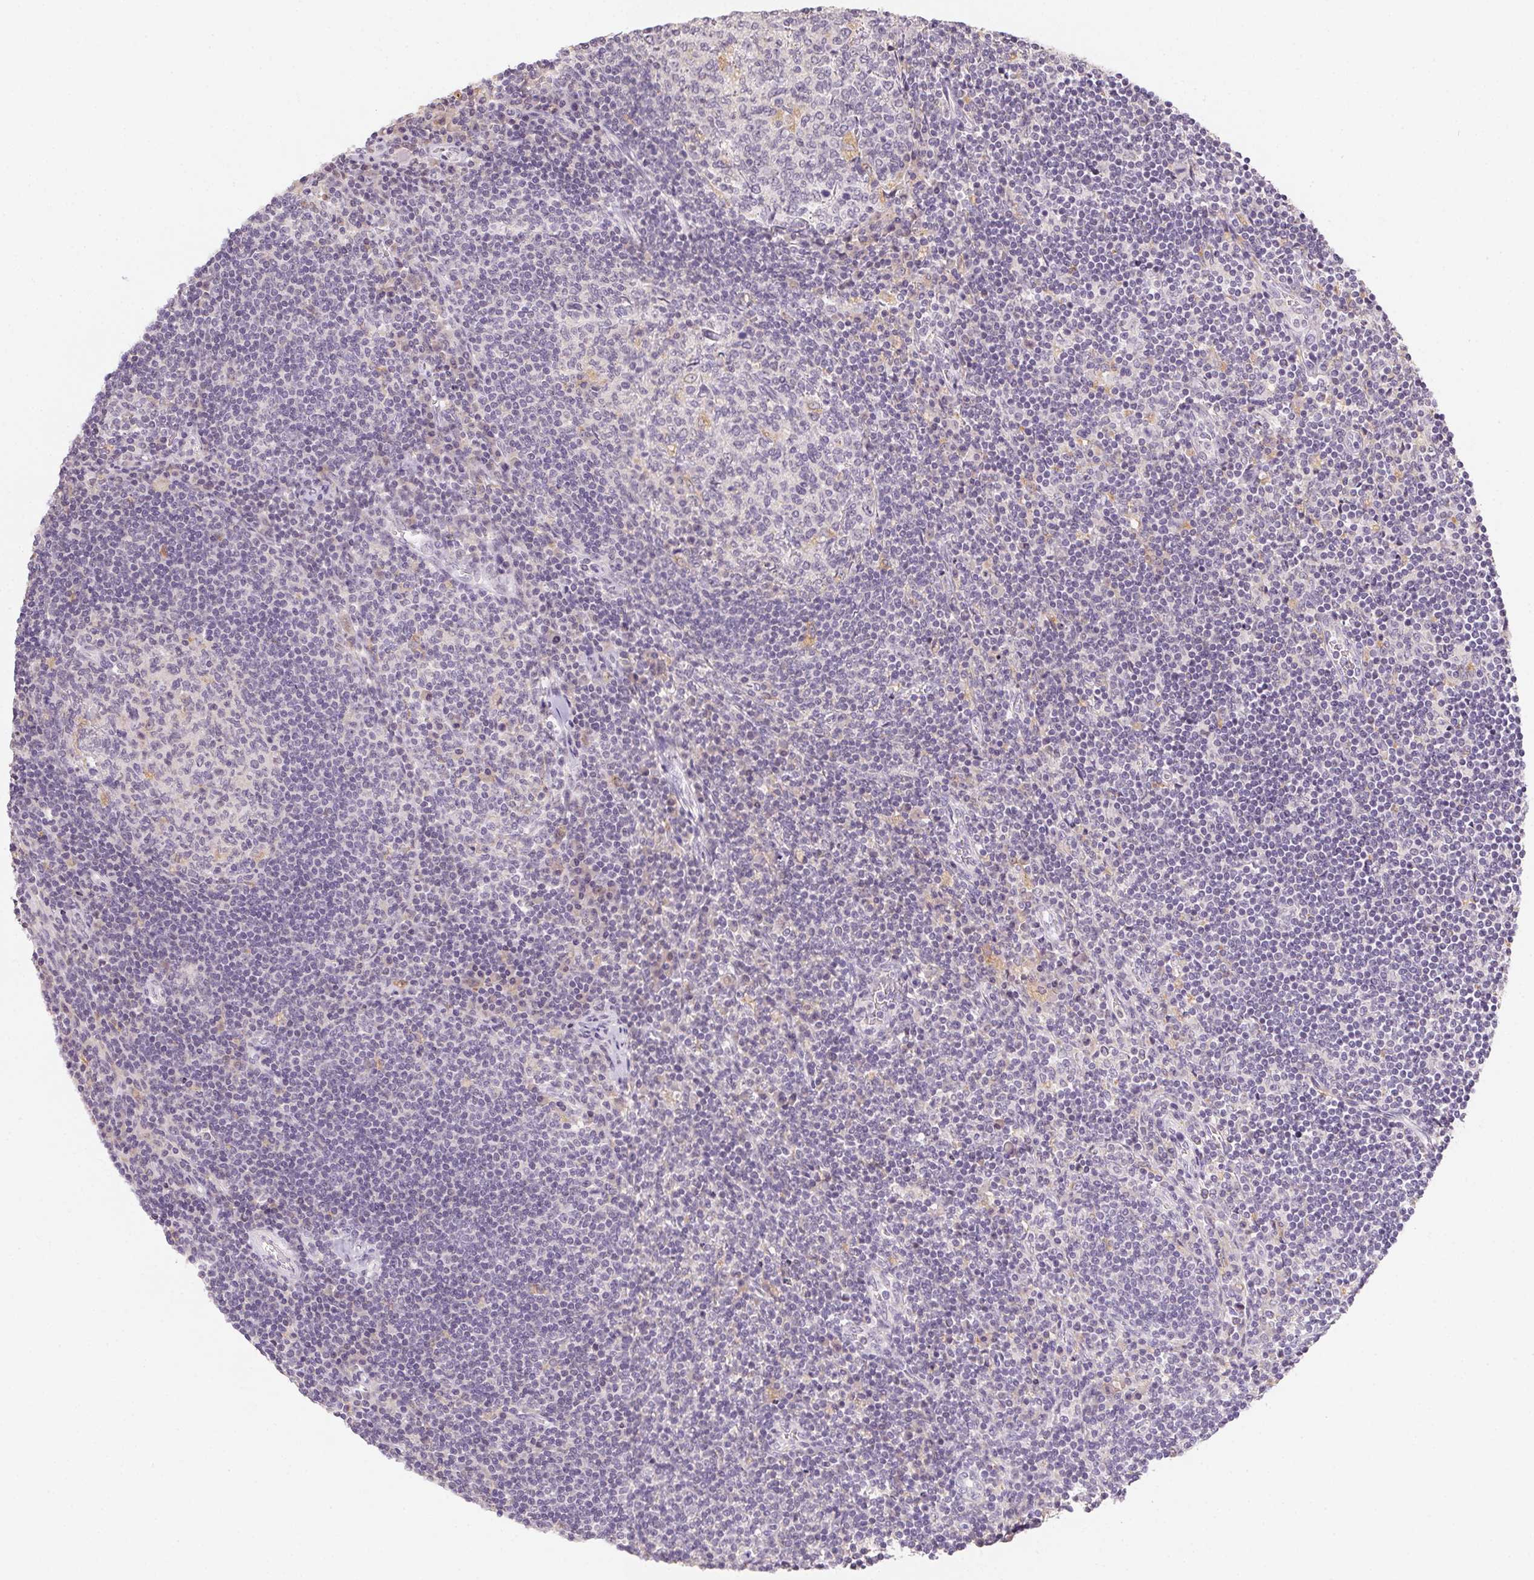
{"staining": {"intensity": "negative", "quantity": "none", "location": "none"}, "tissue": "lymph node", "cell_type": "Germinal center cells", "image_type": "normal", "snomed": [{"axis": "morphology", "description": "Normal tissue, NOS"}, {"axis": "topography", "description": "Lymph node"}], "caption": "This is an immunohistochemistry micrograph of normal lymph node. There is no expression in germinal center cells.", "gene": "SLC6A18", "patient": {"sex": "male", "age": 67}}